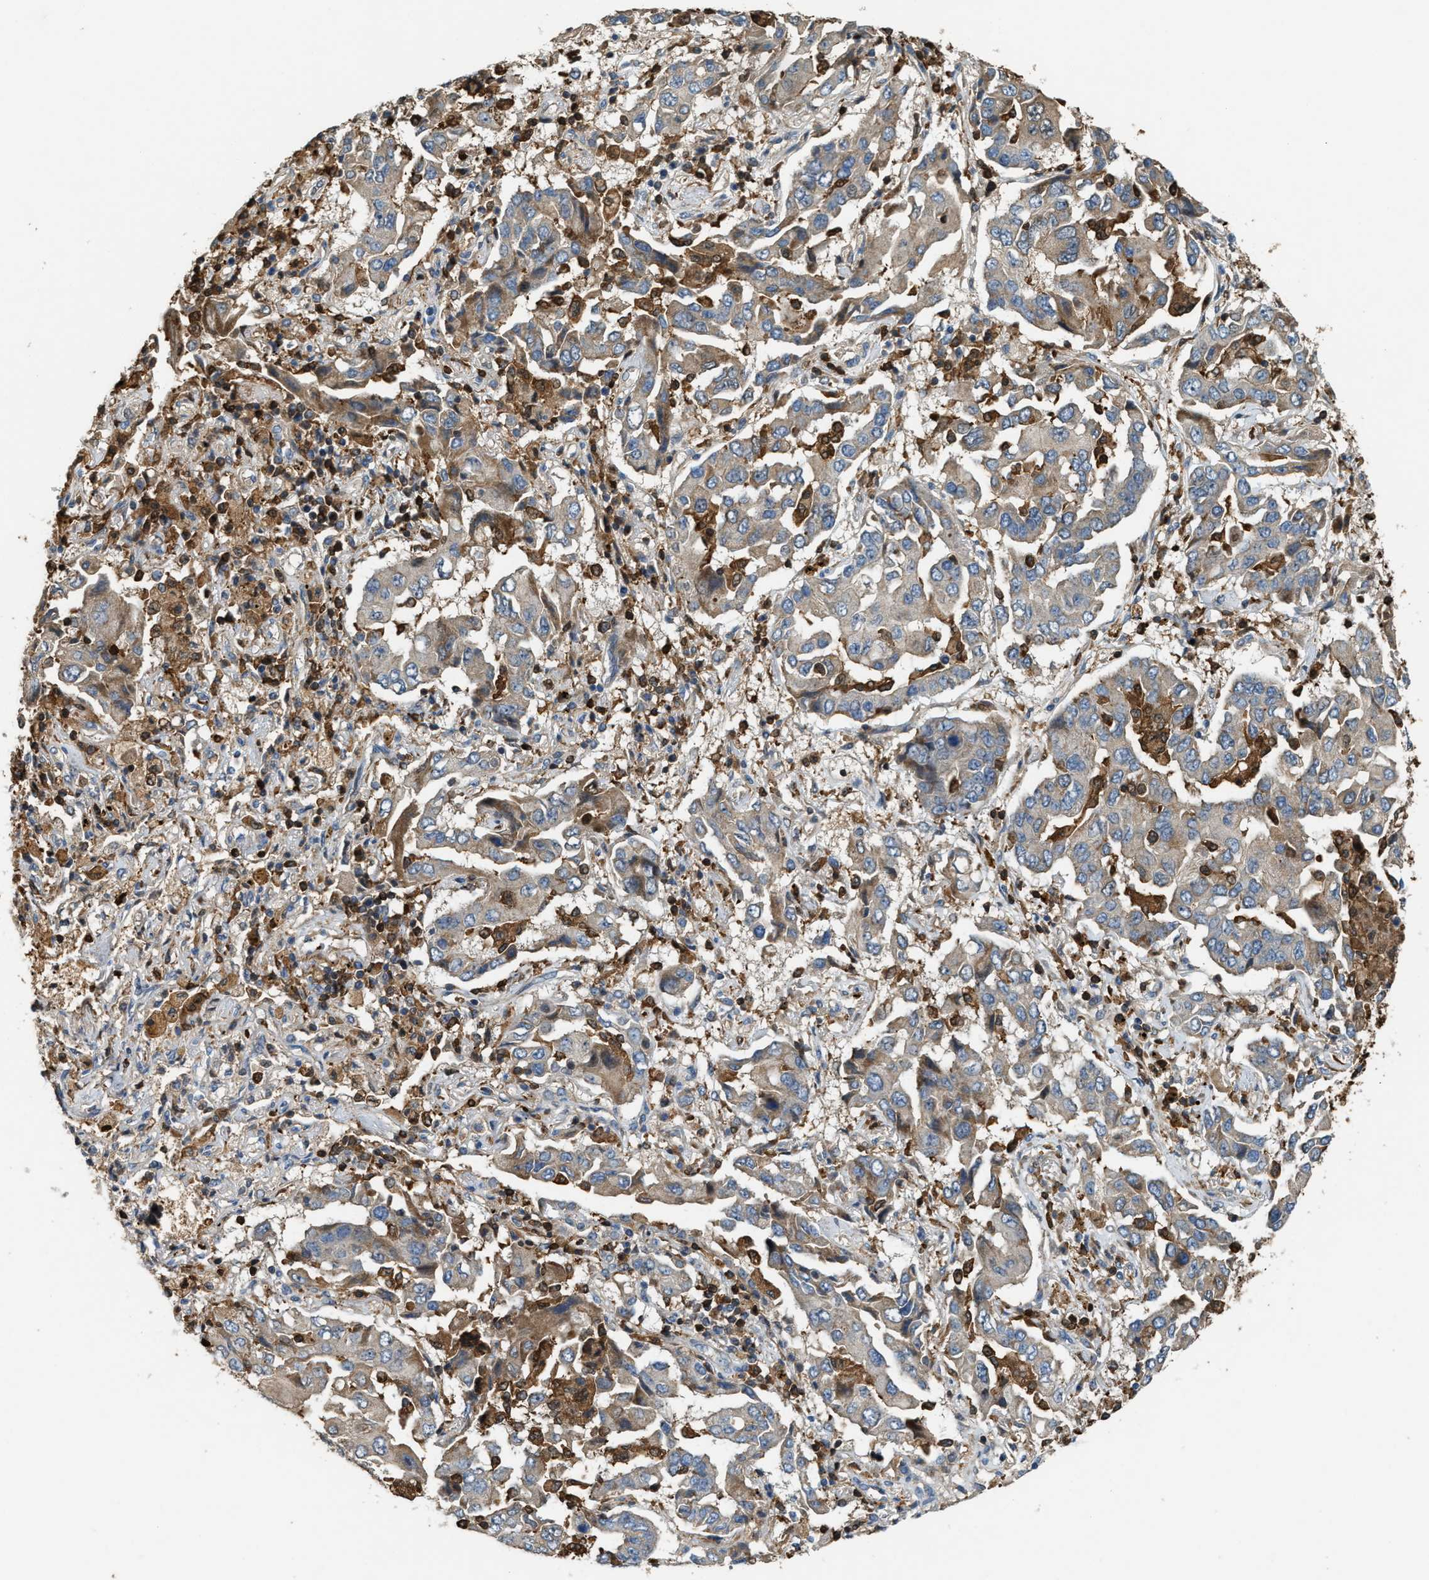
{"staining": {"intensity": "weak", "quantity": "<25%", "location": "cytoplasmic/membranous"}, "tissue": "lung cancer", "cell_type": "Tumor cells", "image_type": "cancer", "snomed": [{"axis": "morphology", "description": "Adenocarcinoma, NOS"}, {"axis": "topography", "description": "Lung"}], "caption": "Immunohistochemical staining of human adenocarcinoma (lung) reveals no significant staining in tumor cells.", "gene": "SERPINB5", "patient": {"sex": "female", "age": 65}}